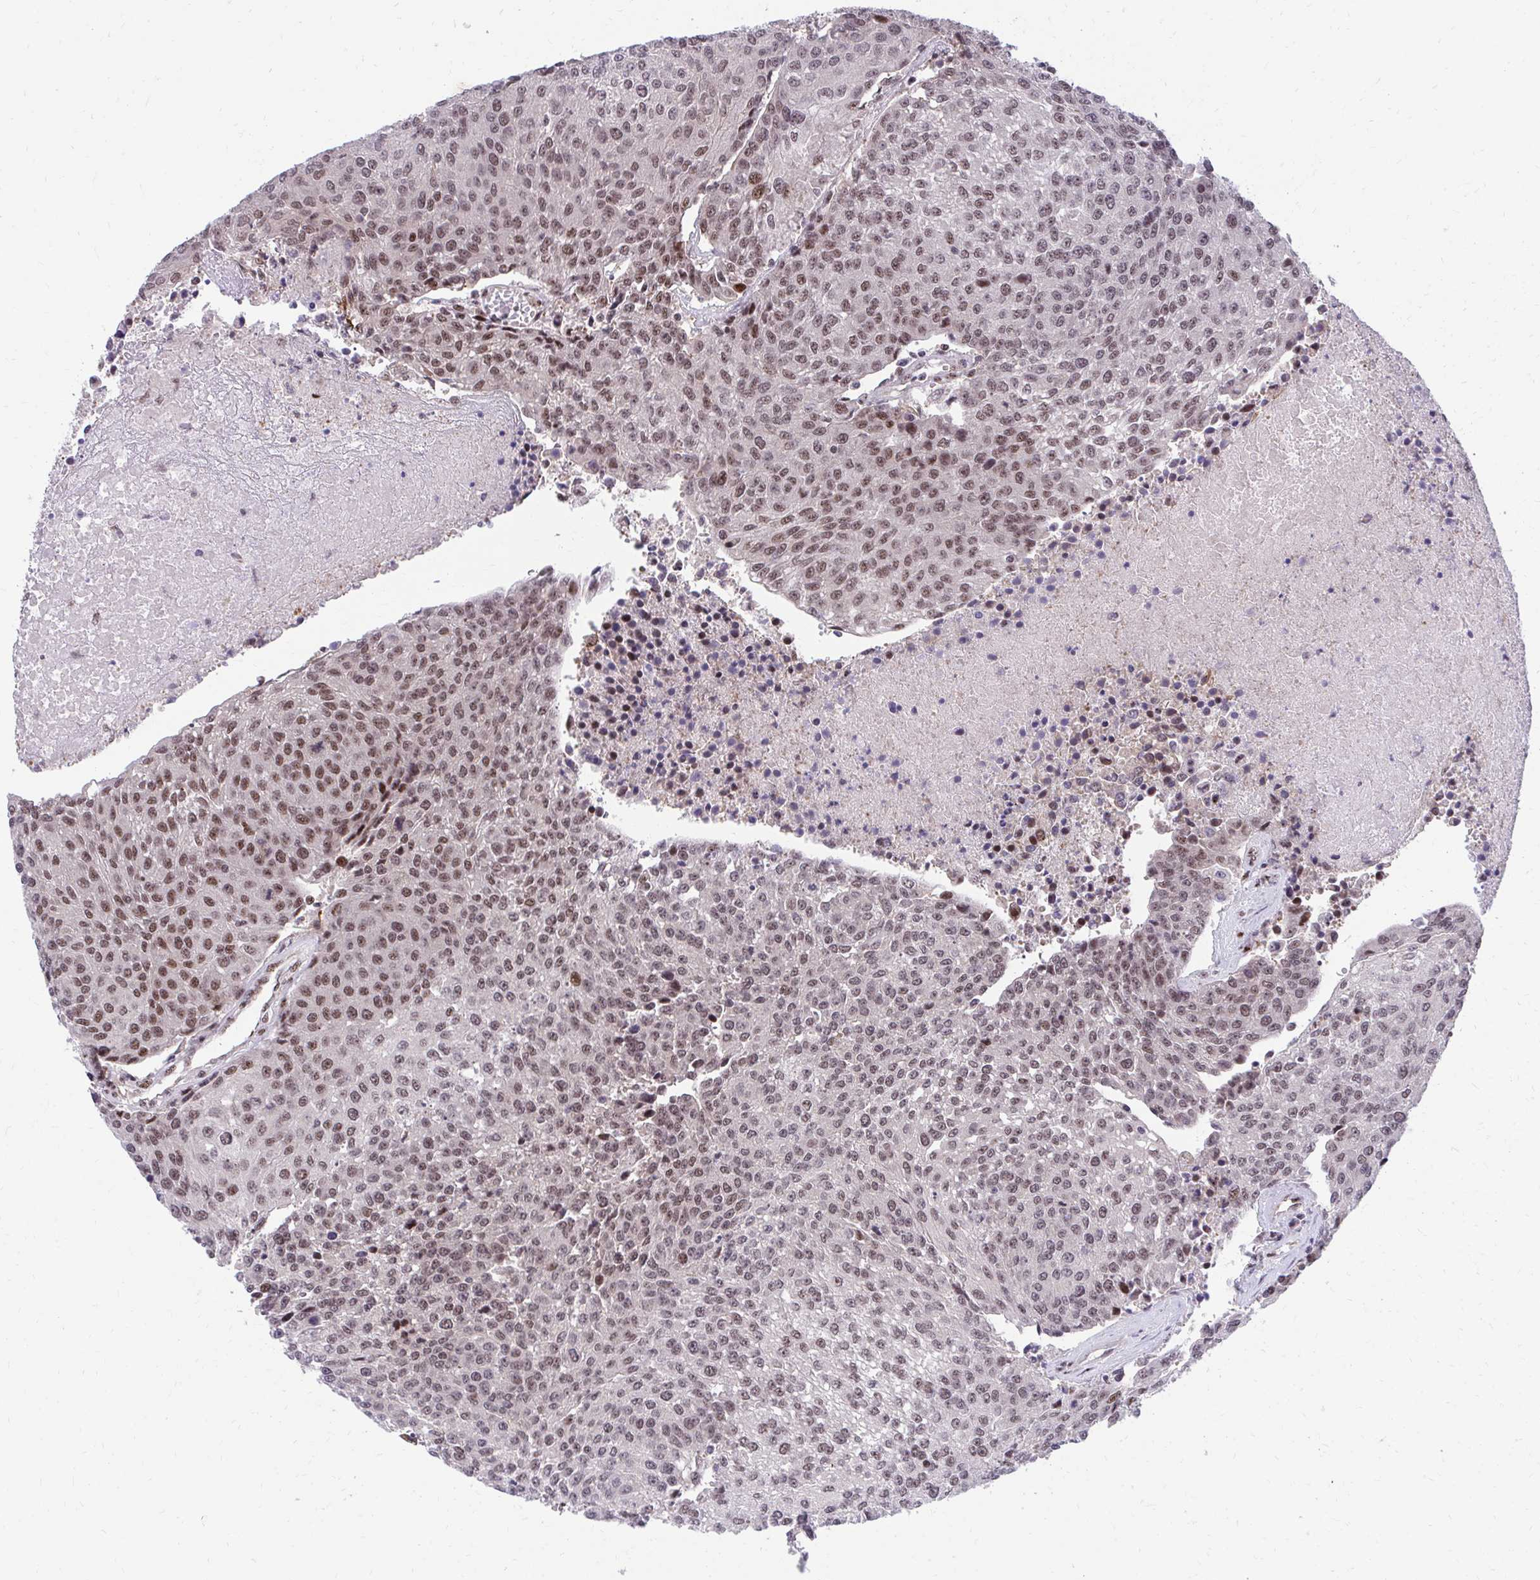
{"staining": {"intensity": "moderate", "quantity": ">75%", "location": "nuclear"}, "tissue": "urothelial cancer", "cell_type": "Tumor cells", "image_type": "cancer", "snomed": [{"axis": "morphology", "description": "Urothelial carcinoma, High grade"}, {"axis": "topography", "description": "Urinary bladder"}], "caption": "Immunohistochemistry (IHC) of human urothelial cancer displays medium levels of moderate nuclear staining in about >75% of tumor cells.", "gene": "HOXA4", "patient": {"sex": "female", "age": 85}}